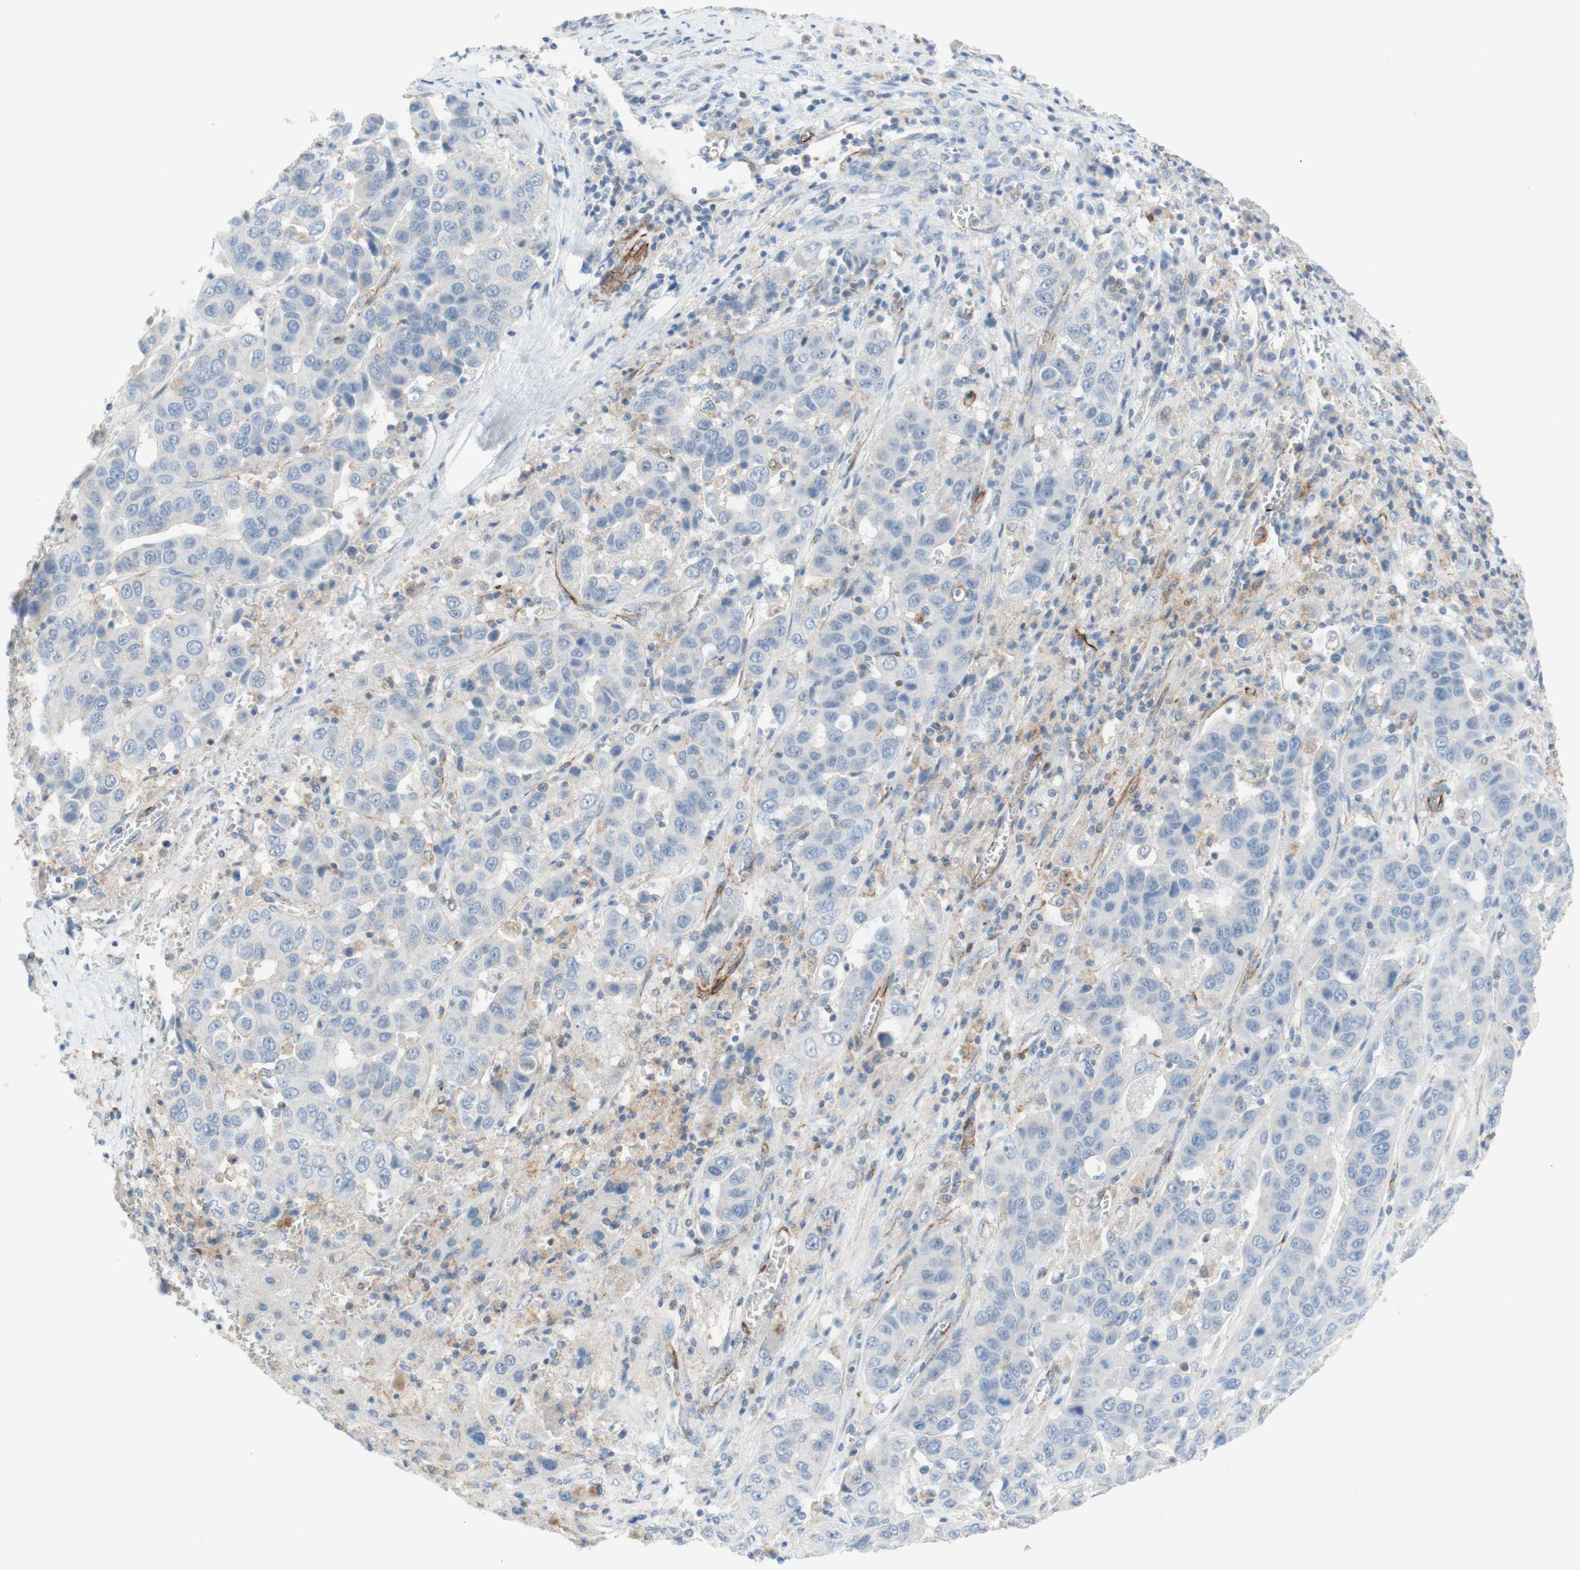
{"staining": {"intensity": "negative", "quantity": "none", "location": "none"}, "tissue": "liver cancer", "cell_type": "Tumor cells", "image_type": "cancer", "snomed": [{"axis": "morphology", "description": "Cholangiocarcinoma"}, {"axis": "topography", "description": "Liver"}], "caption": "The immunohistochemistry photomicrograph has no significant expression in tumor cells of liver cholangiocarcinoma tissue.", "gene": "POU2AF1", "patient": {"sex": "female", "age": 52}}